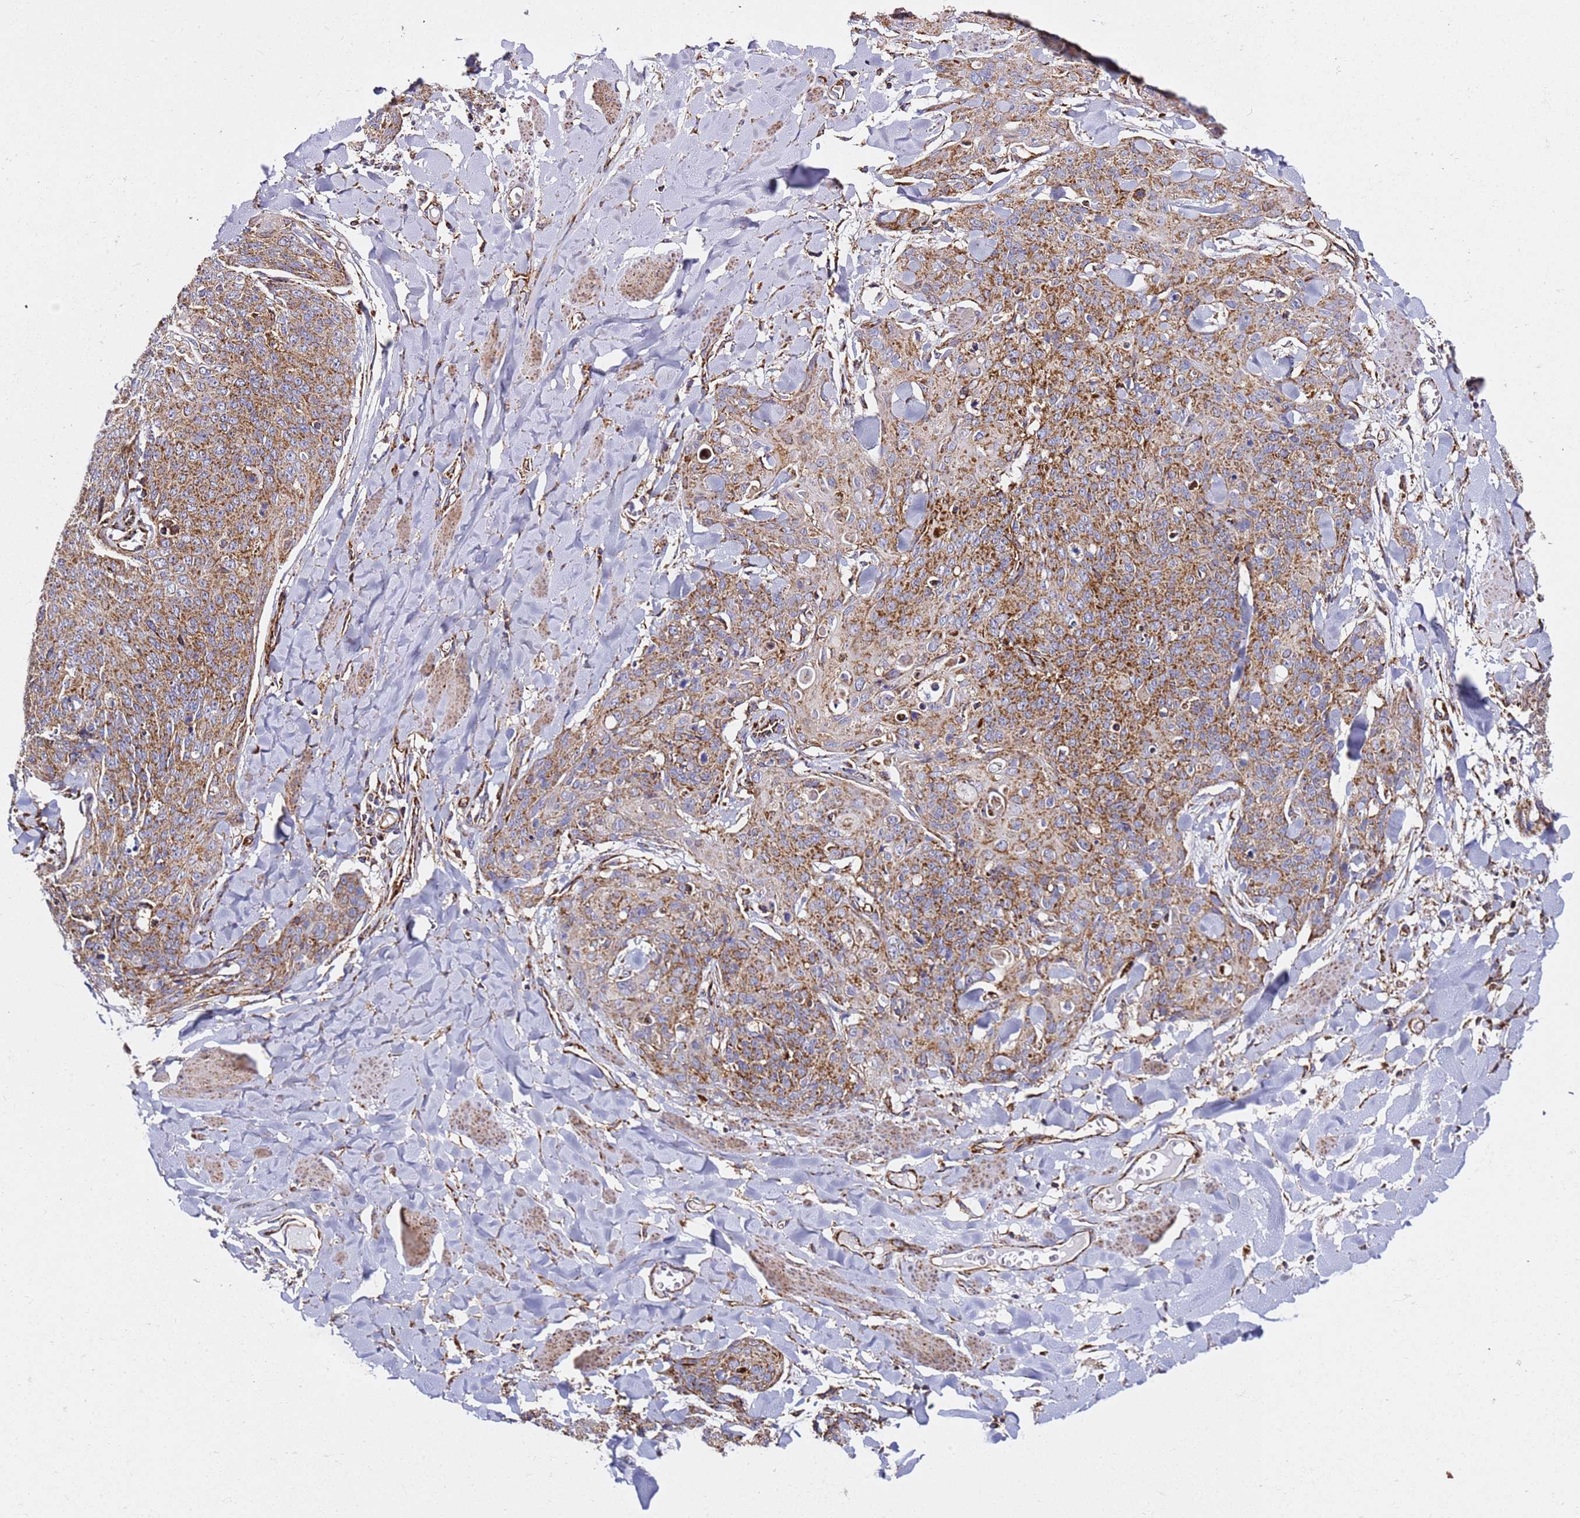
{"staining": {"intensity": "moderate", "quantity": ">75%", "location": "cytoplasmic/membranous"}, "tissue": "skin cancer", "cell_type": "Tumor cells", "image_type": "cancer", "snomed": [{"axis": "morphology", "description": "Squamous cell carcinoma, NOS"}, {"axis": "topography", "description": "Skin"}, {"axis": "topography", "description": "Vulva"}], "caption": "This image demonstrates immunohistochemistry (IHC) staining of human skin squamous cell carcinoma, with medium moderate cytoplasmic/membranous expression in approximately >75% of tumor cells.", "gene": "NDUFA3", "patient": {"sex": "female", "age": 85}}